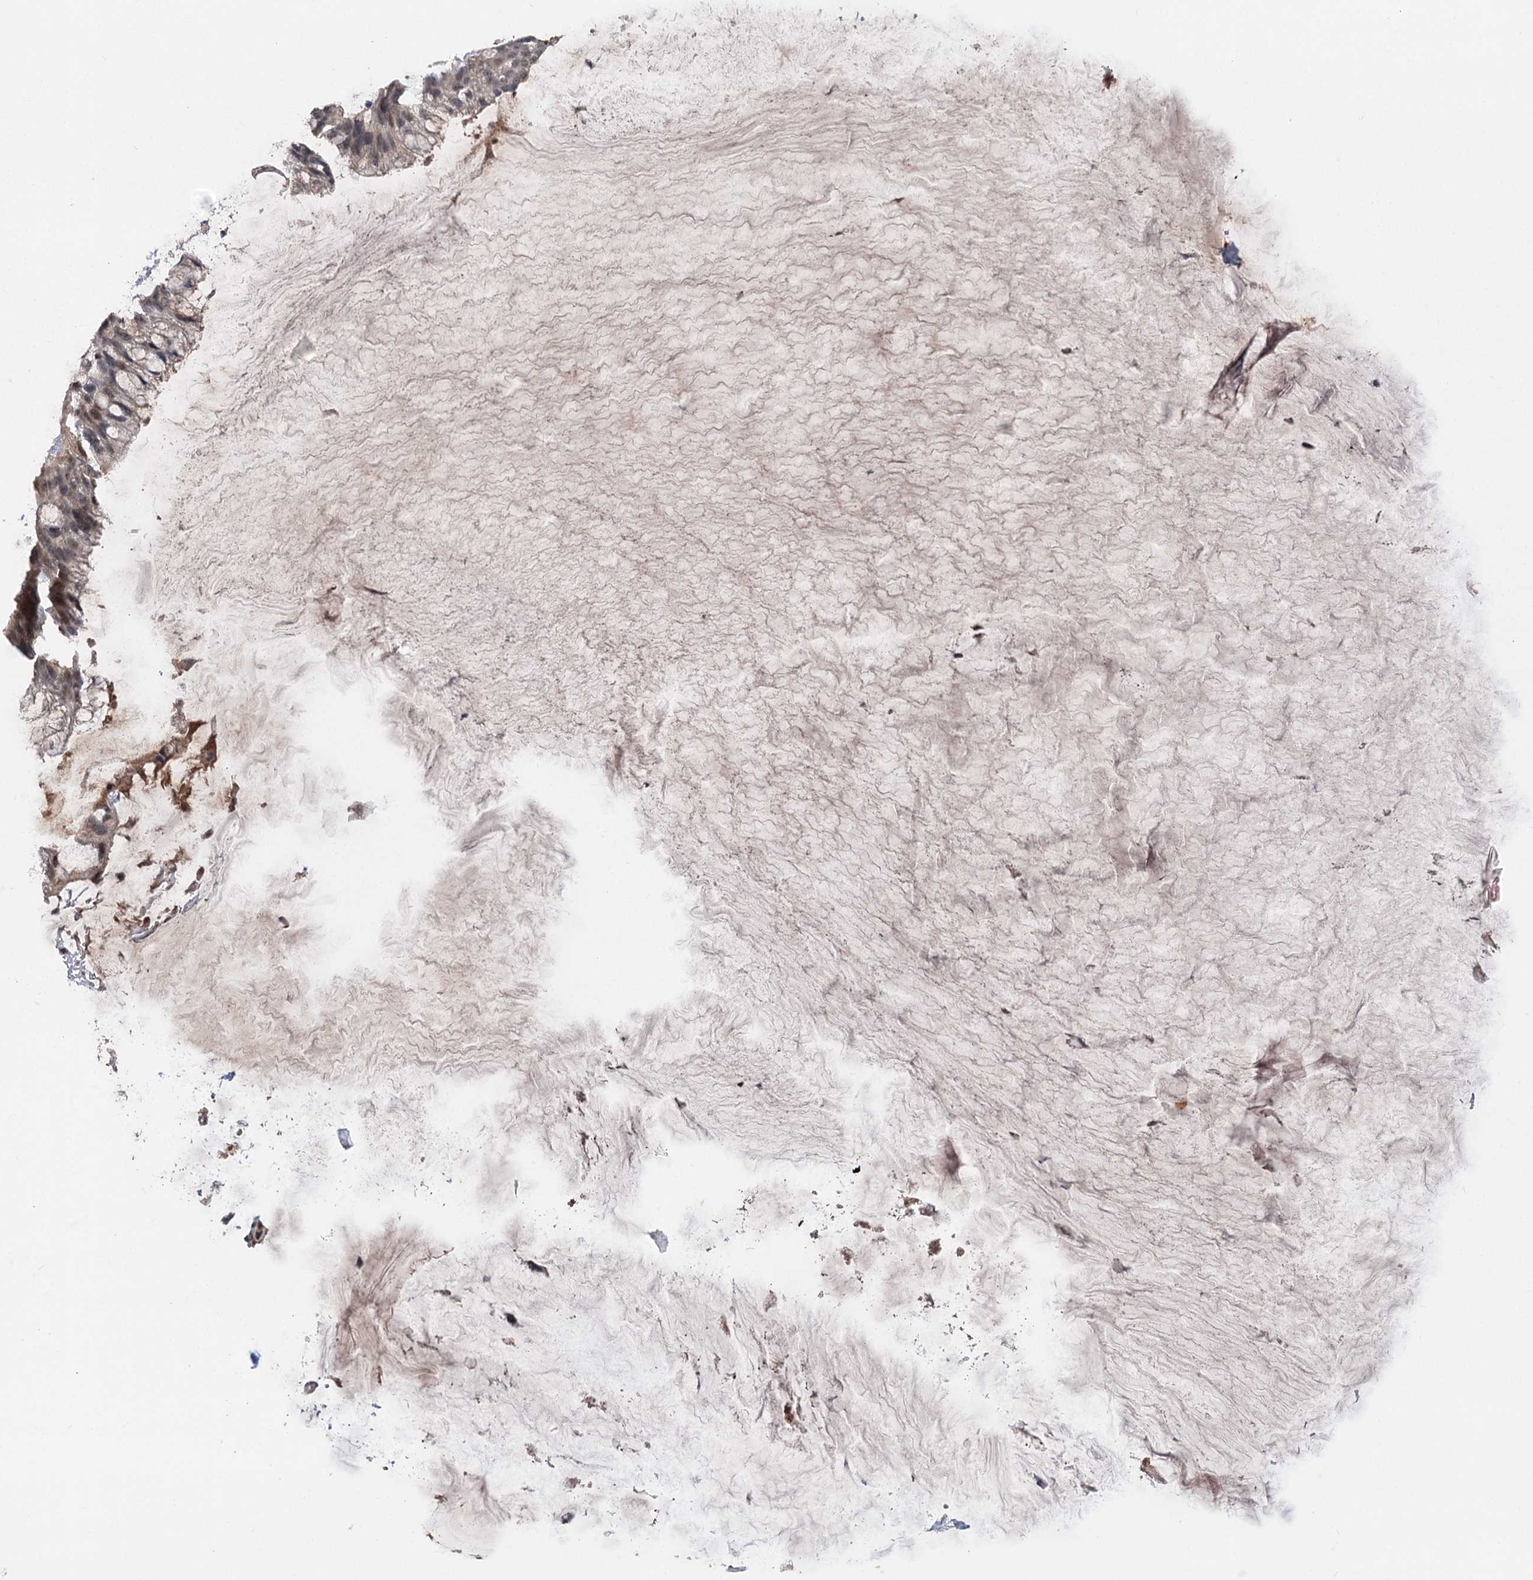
{"staining": {"intensity": "moderate", "quantity": ">75%", "location": "cytoplasmic/membranous,nuclear"}, "tissue": "ovarian cancer", "cell_type": "Tumor cells", "image_type": "cancer", "snomed": [{"axis": "morphology", "description": "Cystadenocarcinoma, mucinous, NOS"}, {"axis": "topography", "description": "Ovary"}], "caption": "Ovarian cancer (mucinous cystadenocarcinoma) stained for a protein demonstrates moderate cytoplasmic/membranous and nuclear positivity in tumor cells. (Brightfield microscopy of DAB IHC at high magnification).", "gene": "TENM2", "patient": {"sex": "female", "age": 39}}